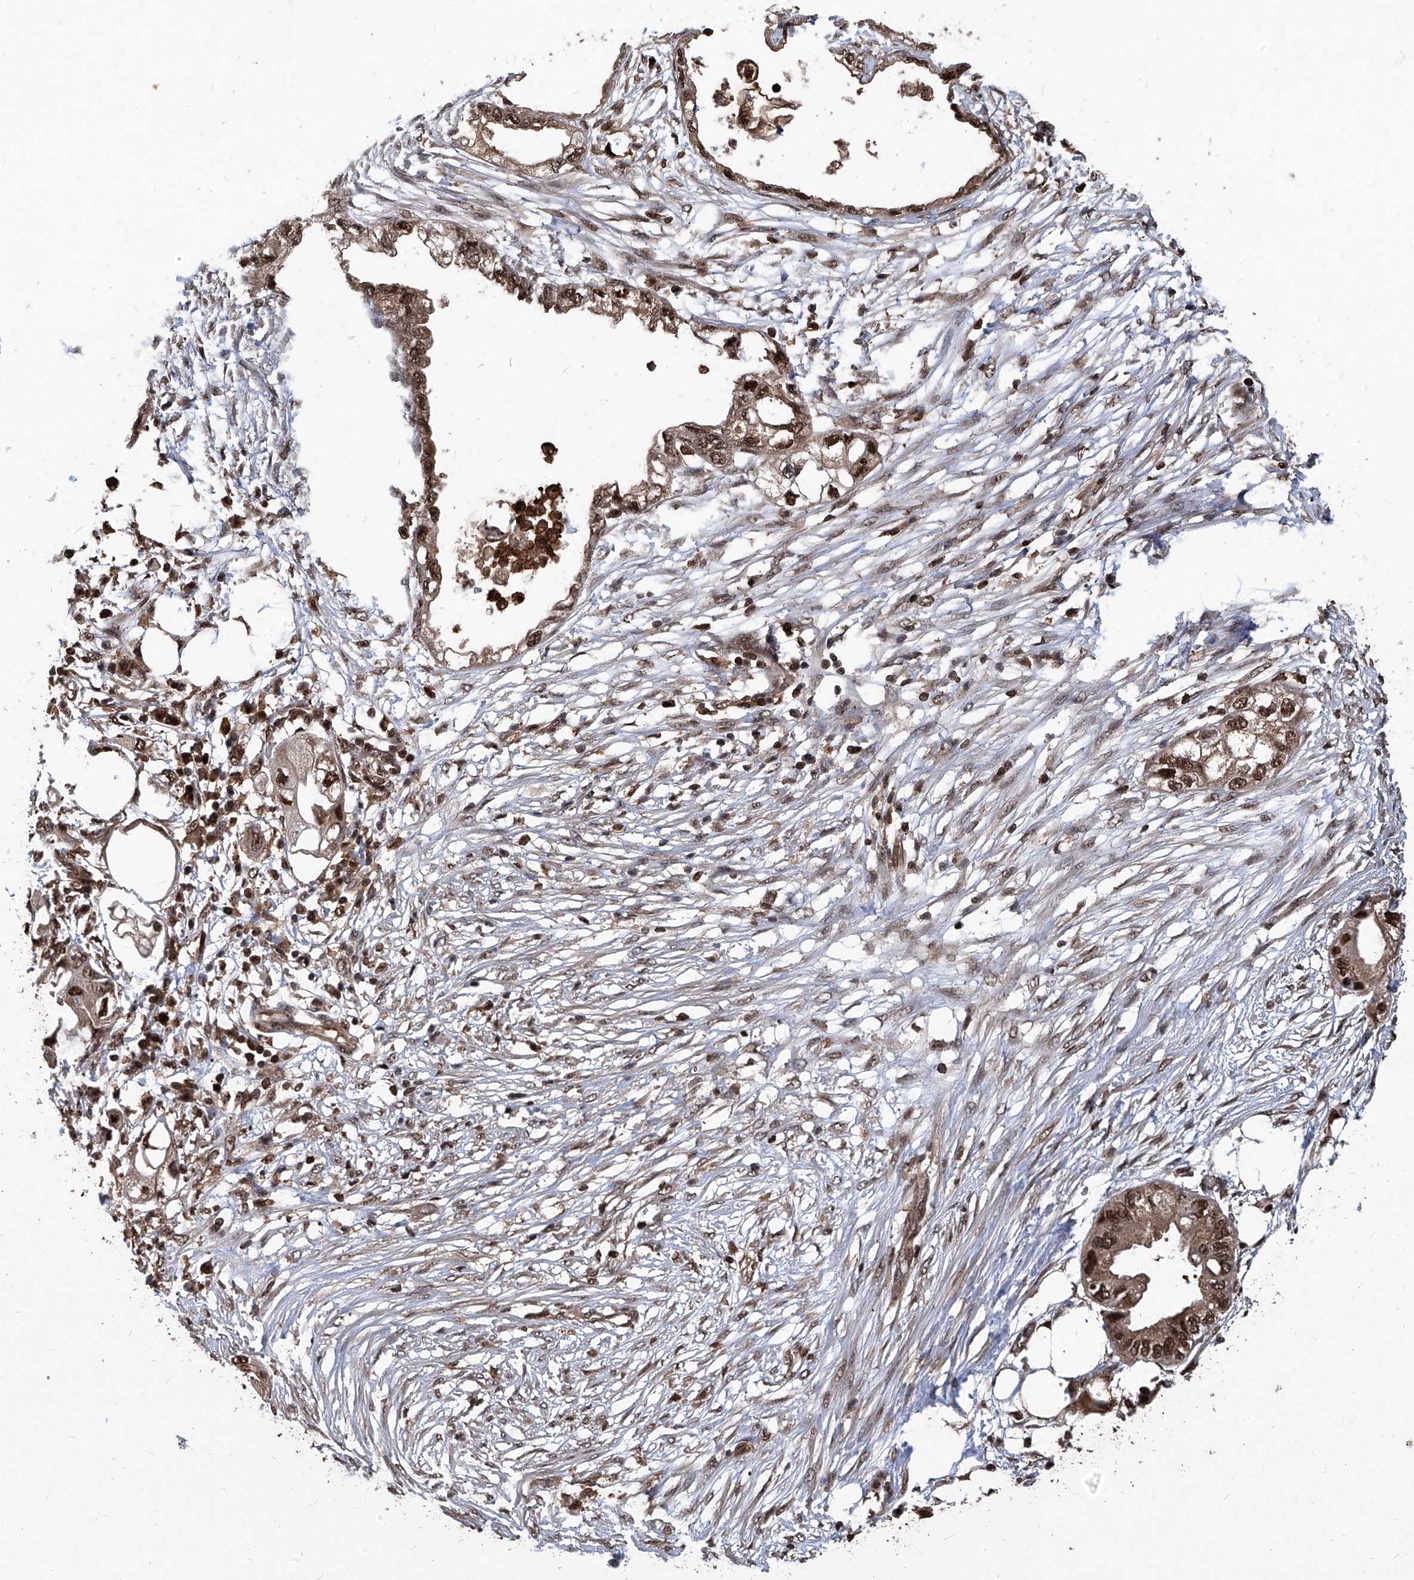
{"staining": {"intensity": "strong", "quantity": ">75%", "location": "cytoplasmic/membranous,nuclear"}, "tissue": "endometrial cancer", "cell_type": "Tumor cells", "image_type": "cancer", "snomed": [{"axis": "morphology", "description": "Adenocarcinoma, NOS"}, {"axis": "morphology", "description": "Adenocarcinoma, metastatic, NOS"}, {"axis": "topography", "description": "Adipose tissue"}, {"axis": "topography", "description": "Endometrium"}], "caption": "Endometrial cancer (adenocarcinoma) tissue demonstrates strong cytoplasmic/membranous and nuclear staining in about >75% of tumor cells", "gene": "PSMB1", "patient": {"sex": "female", "age": 67}}